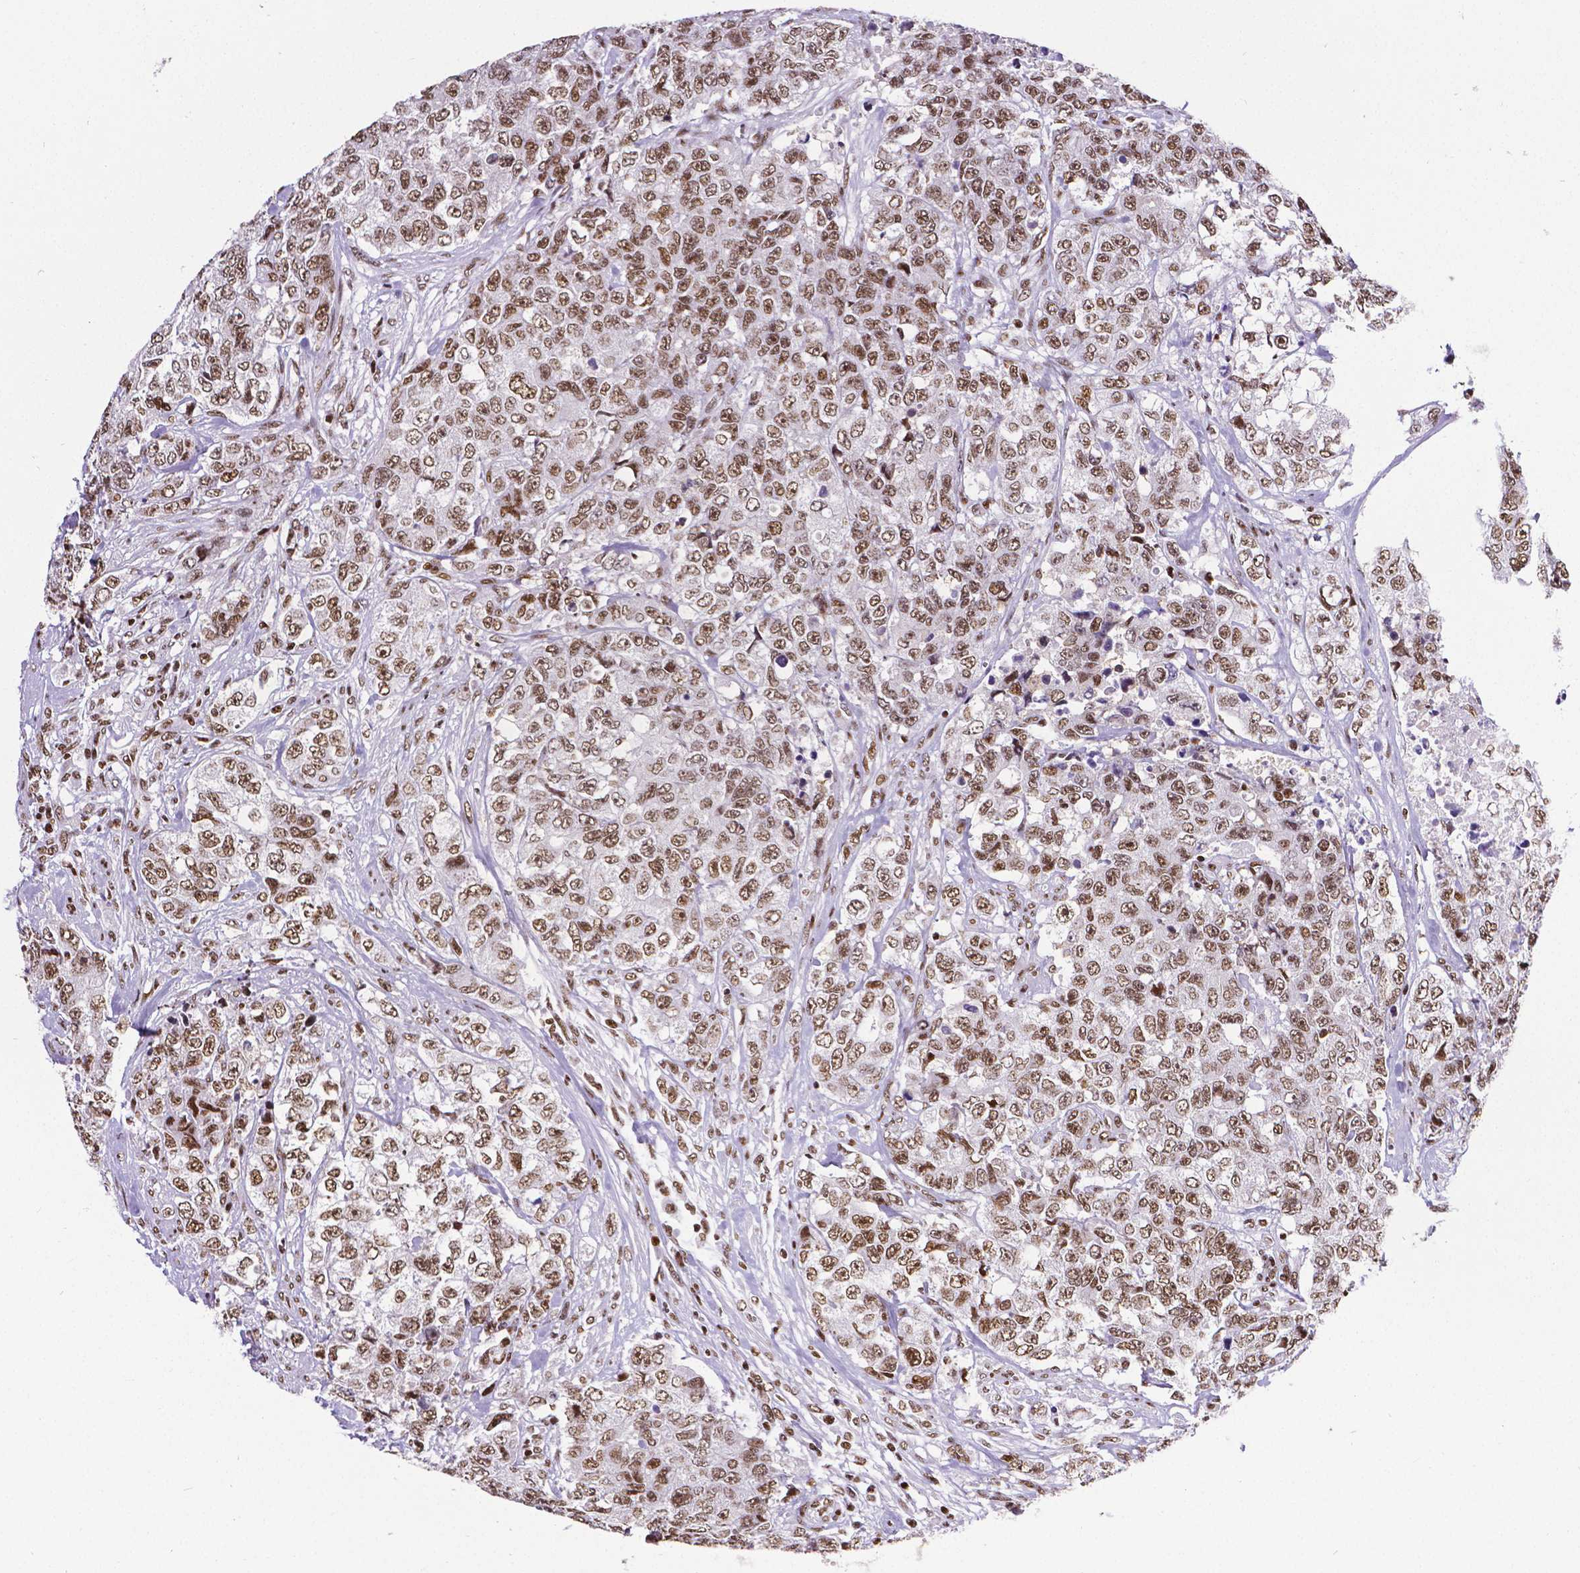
{"staining": {"intensity": "moderate", "quantity": ">75%", "location": "nuclear"}, "tissue": "urothelial cancer", "cell_type": "Tumor cells", "image_type": "cancer", "snomed": [{"axis": "morphology", "description": "Urothelial carcinoma, High grade"}, {"axis": "topography", "description": "Urinary bladder"}], "caption": "The image displays staining of high-grade urothelial carcinoma, revealing moderate nuclear protein expression (brown color) within tumor cells.", "gene": "CTCF", "patient": {"sex": "female", "age": 78}}